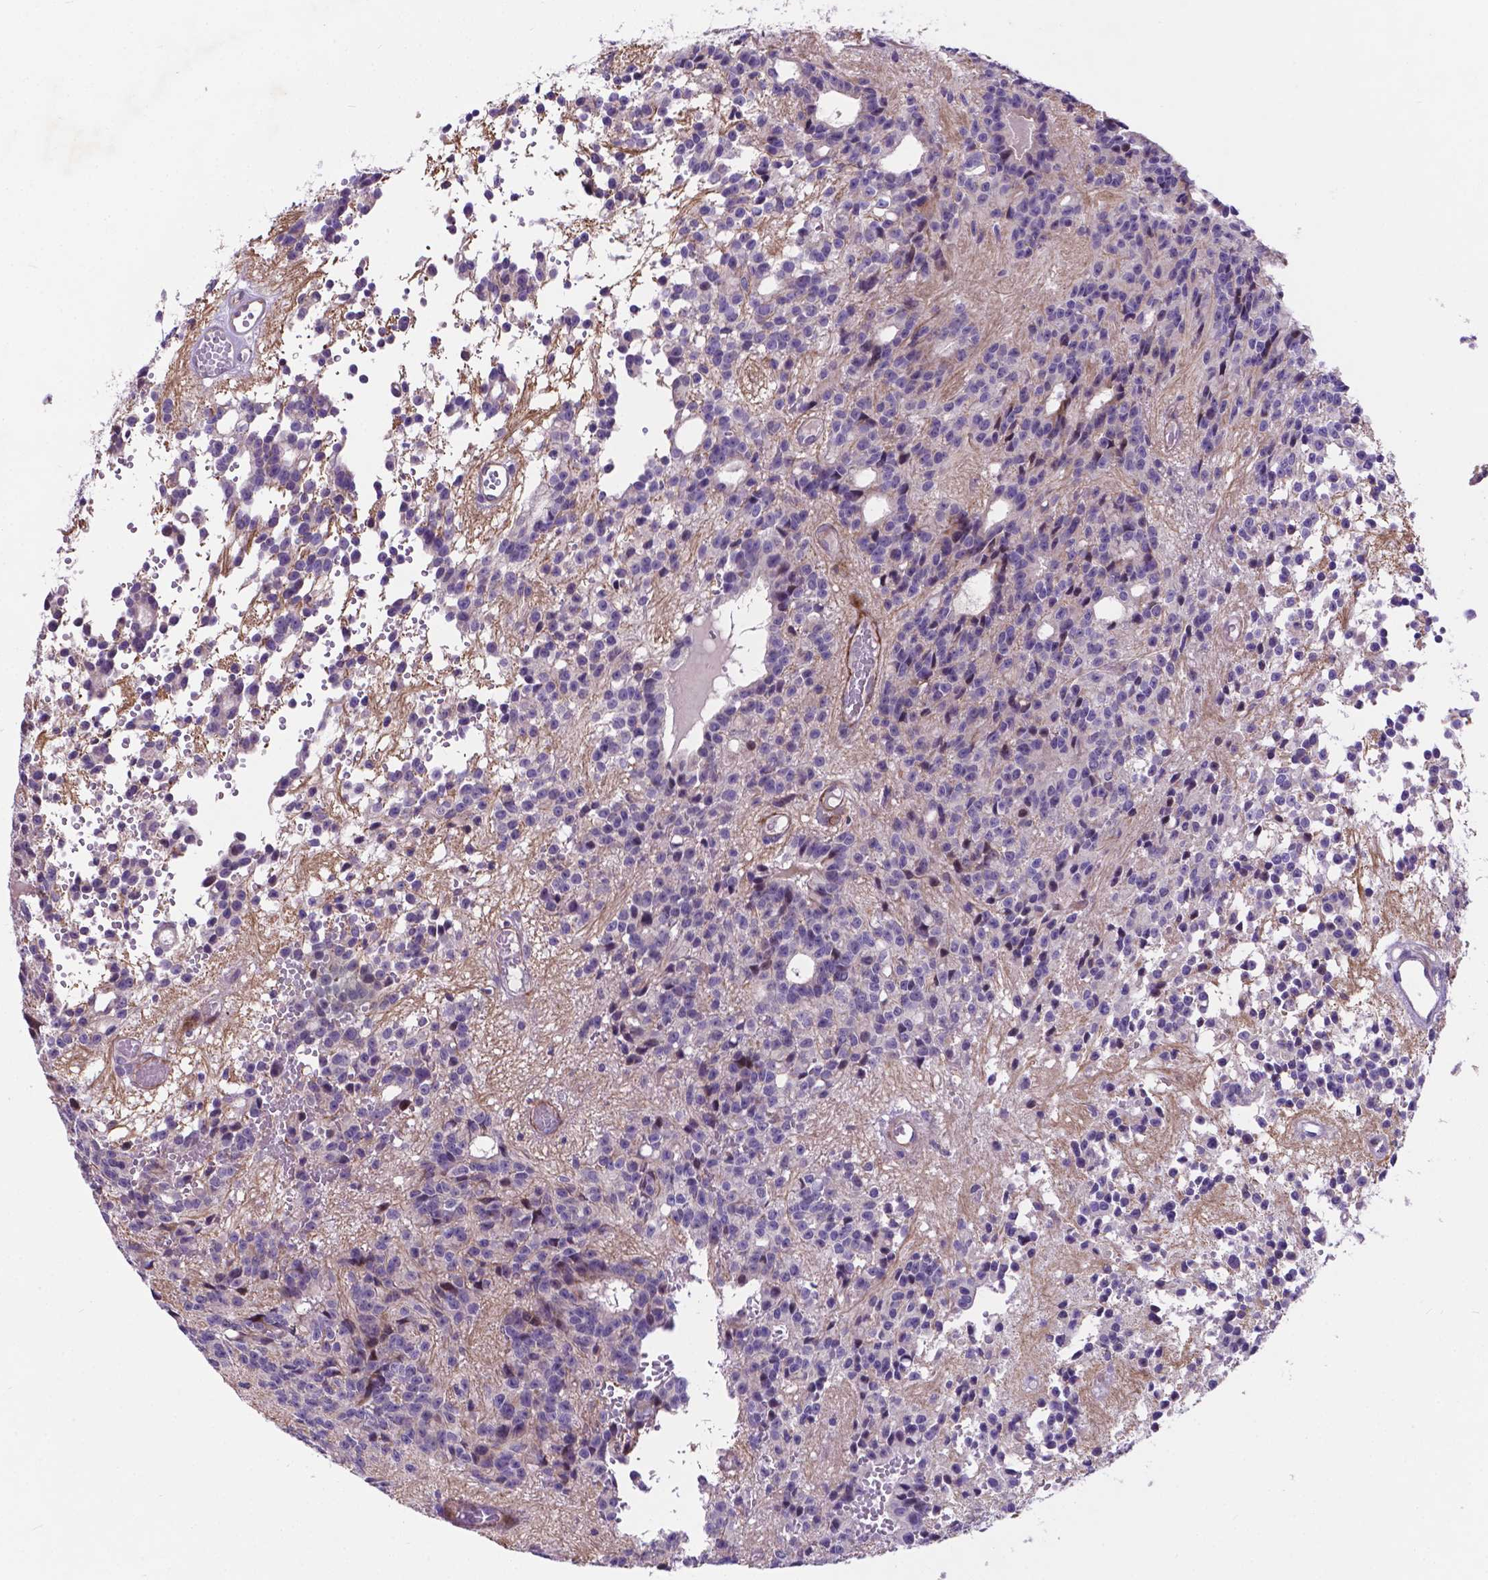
{"staining": {"intensity": "negative", "quantity": "none", "location": "none"}, "tissue": "glioma", "cell_type": "Tumor cells", "image_type": "cancer", "snomed": [{"axis": "morphology", "description": "Glioma, malignant, Low grade"}, {"axis": "topography", "description": "Brain"}], "caption": "High power microscopy histopathology image of an IHC histopathology image of malignant low-grade glioma, revealing no significant positivity in tumor cells.", "gene": "PFKFB4", "patient": {"sex": "male", "age": 31}}